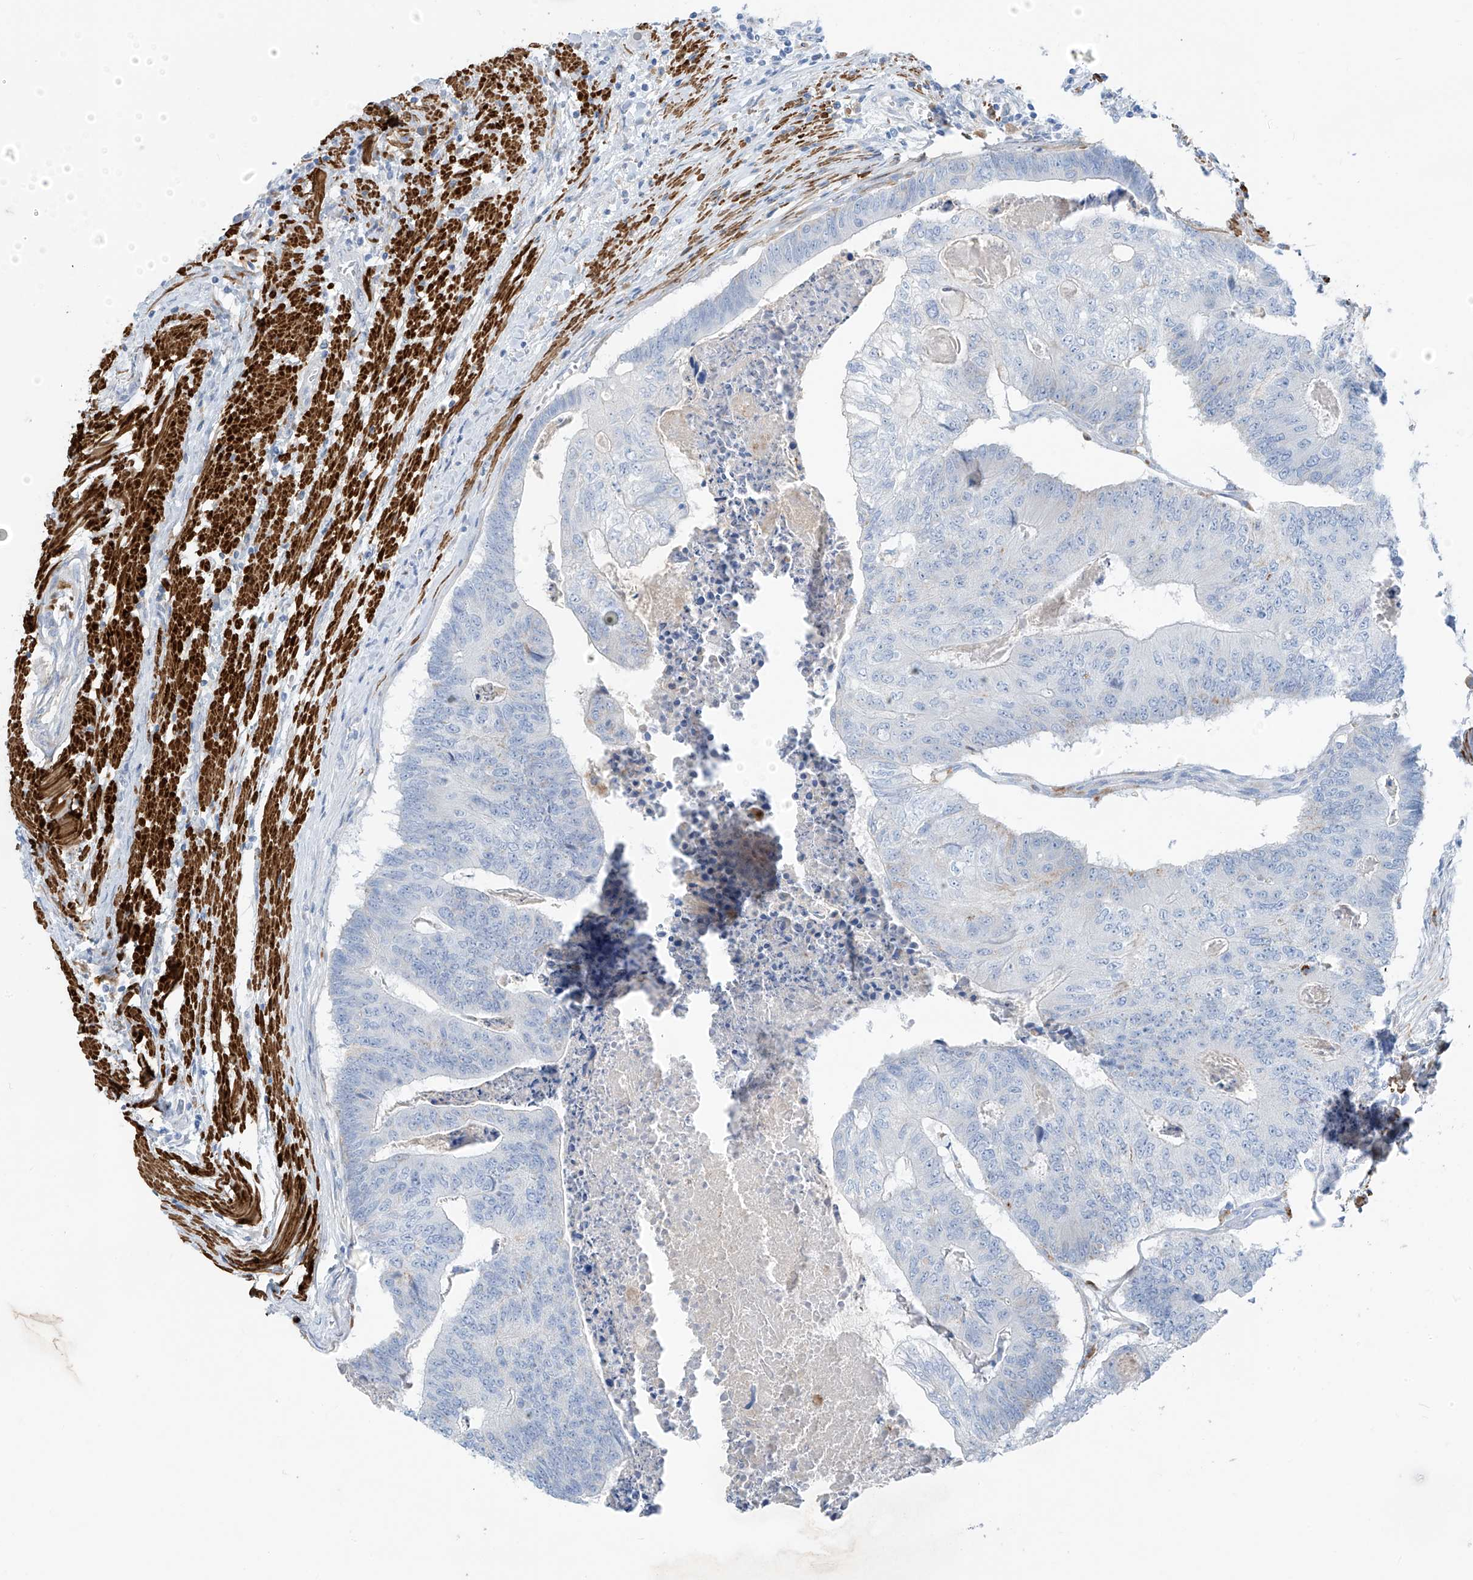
{"staining": {"intensity": "negative", "quantity": "none", "location": "none"}, "tissue": "colorectal cancer", "cell_type": "Tumor cells", "image_type": "cancer", "snomed": [{"axis": "morphology", "description": "Adenocarcinoma, NOS"}, {"axis": "topography", "description": "Colon"}], "caption": "Immunohistochemistry (IHC) micrograph of neoplastic tissue: human adenocarcinoma (colorectal) stained with DAB (3,3'-diaminobenzidine) exhibits no significant protein staining in tumor cells.", "gene": "GLMP", "patient": {"sex": "female", "age": 67}}